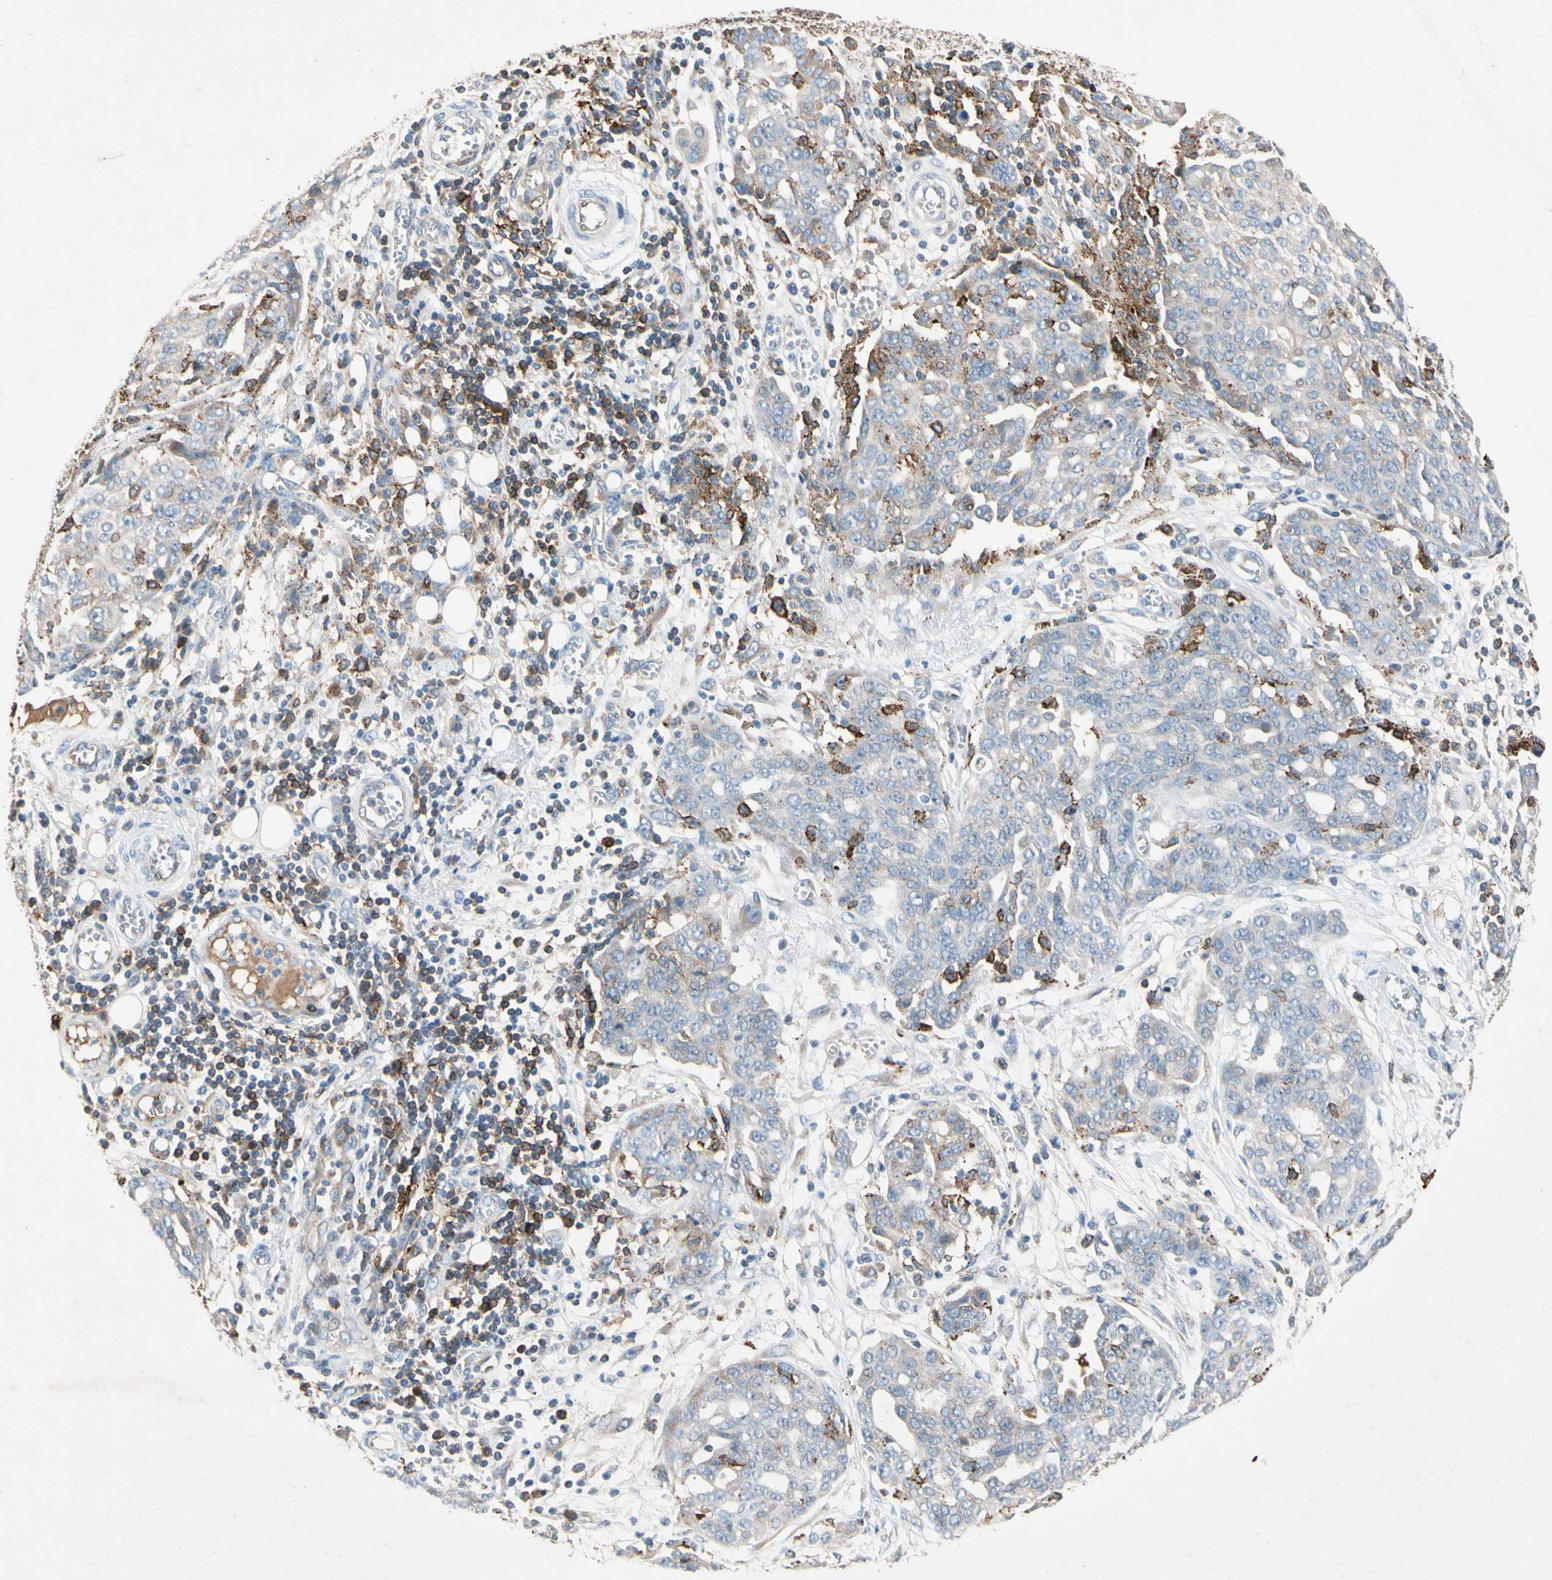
{"staining": {"intensity": "weak", "quantity": "25%-75%", "location": "cytoplasmic/membranous"}, "tissue": "ovarian cancer", "cell_type": "Tumor cells", "image_type": "cancer", "snomed": [{"axis": "morphology", "description": "Cystadenocarcinoma, serous, NOS"}, {"axis": "topography", "description": "Soft tissue"}, {"axis": "topography", "description": "Ovary"}], "caption": "Weak cytoplasmic/membranous expression for a protein is seen in about 25%-75% of tumor cells of ovarian serous cystadenocarcinoma using immunohistochemistry (IHC).", "gene": "NDFIP2", "patient": {"sex": "female", "age": 57}}